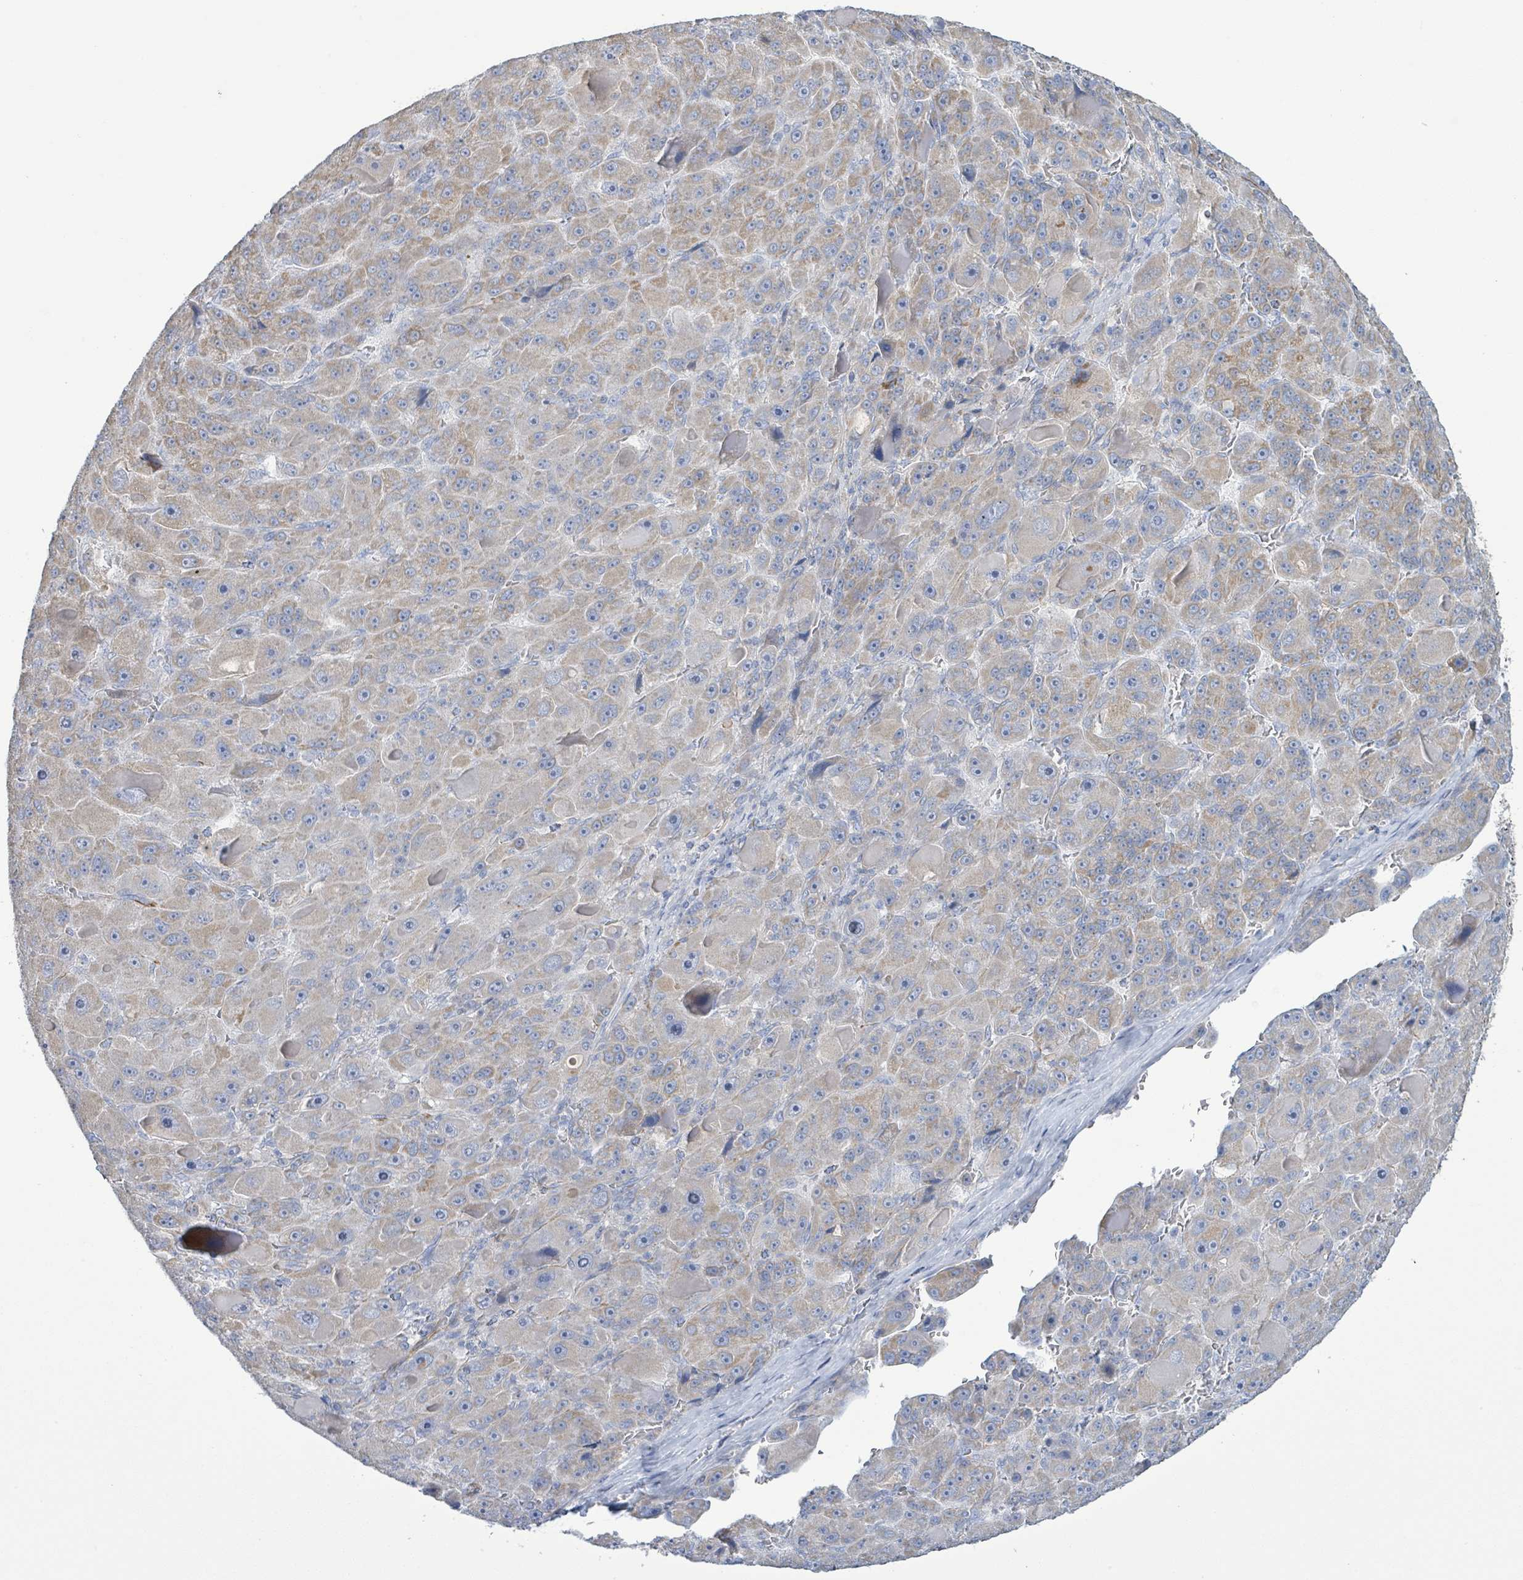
{"staining": {"intensity": "weak", "quantity": "25%-75%", "location": "cytoplasmic/membranous"}, "tissue": "liver cancer", "cell_type": "Tumor cells", "image_type": "cancer", "snomed": [{"axis": "morphology", "description": "Carcinoma, Hepatocellular, NOS"}, {"axis": "topography", "description": "Liver"}], "caption": "Hepatocellular carcinoma (liver) stained for a protein (brown) shows weak cytoplasmic/membranous positive staining in approximately 25%-75% of tumor cells.", "gene": "ALG12", "patient": {"sex": "male", "age": 76}}